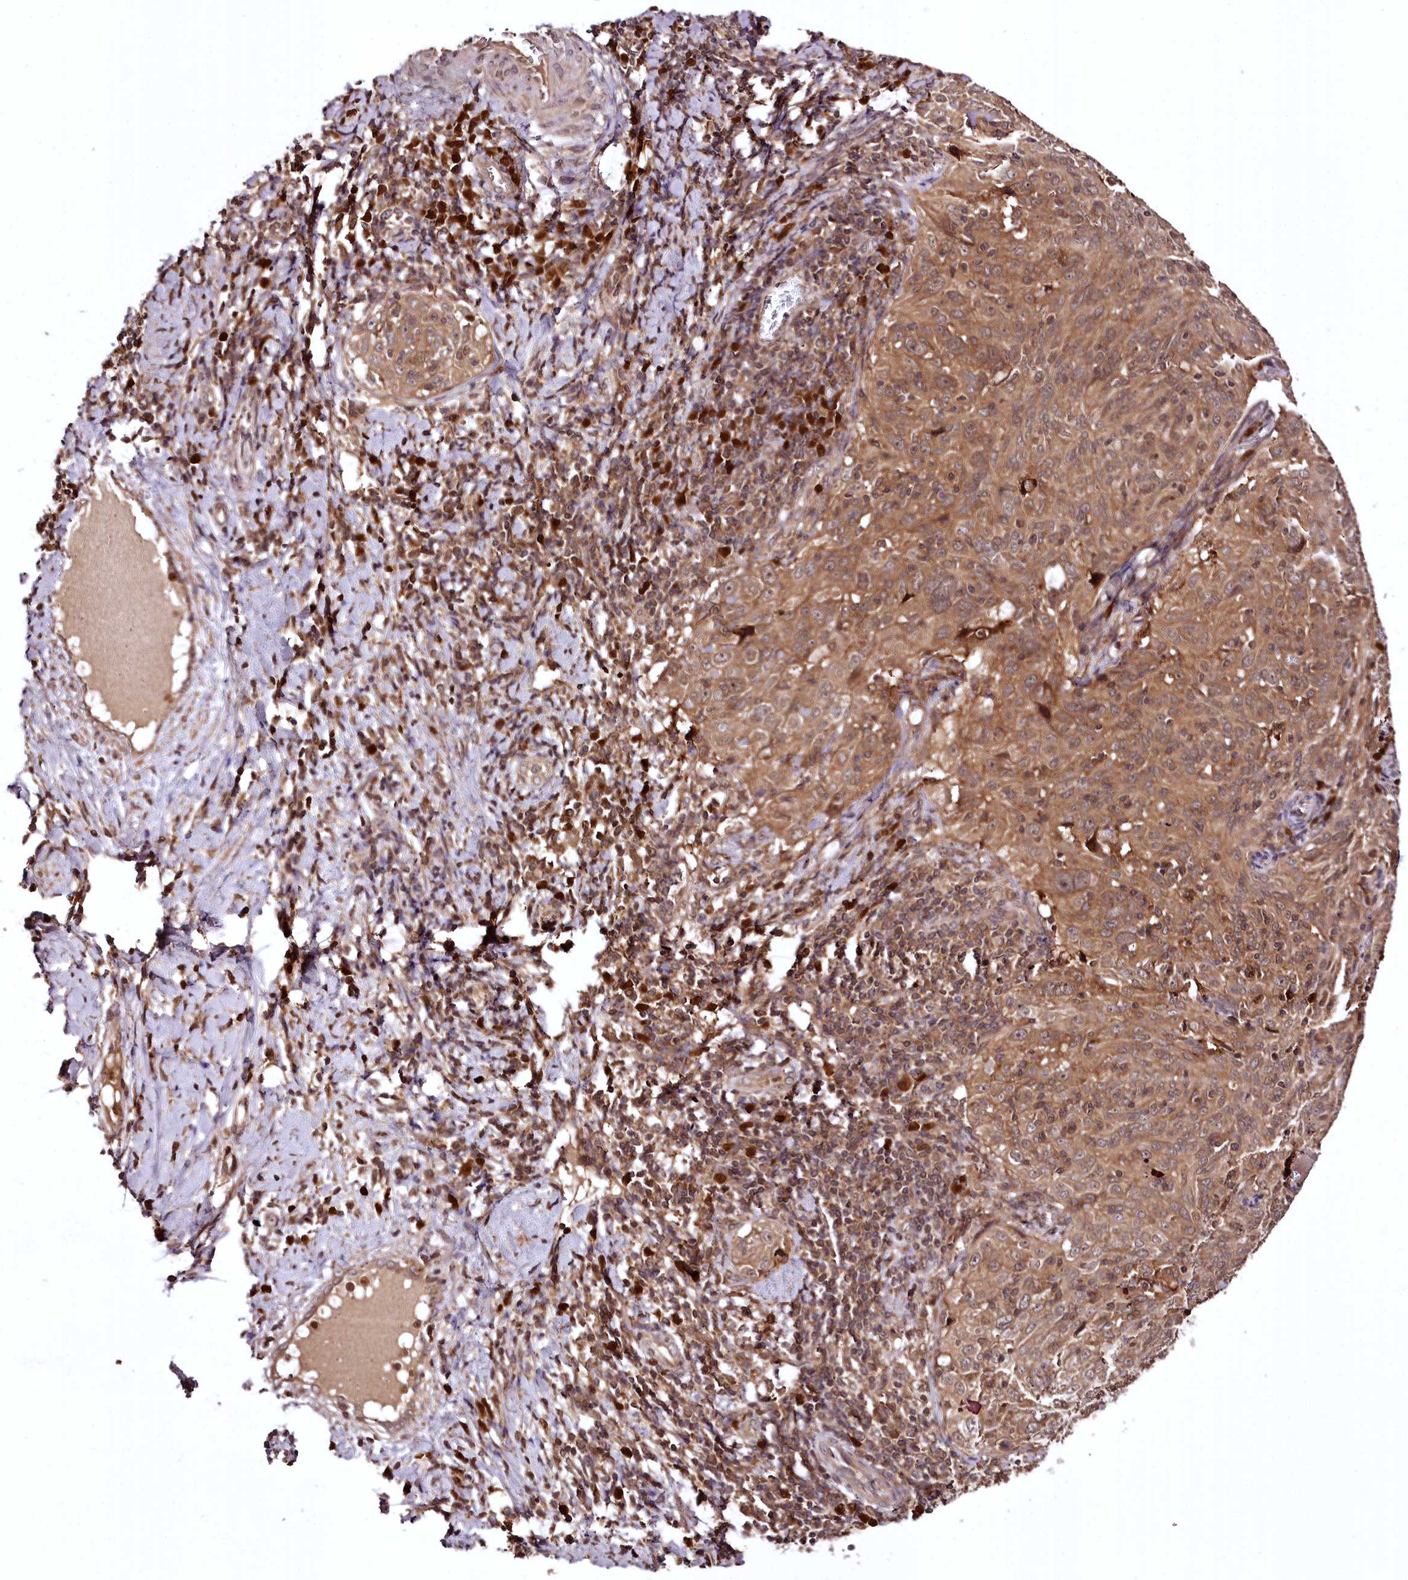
{"staining": {"intensity": "moderate", "quantity": ">75%", "location": "cytoplasmic/membranous"}, "tissue": "cervical cancer", "cell_type": "Tumor cells", "image_type": "cancer", "snomed": [{"axis": "morphology", "description": "Squamous cell carcinoma, NOS"}, {"axis": "topography", "description": "Cervix"}], "caption": "Protein staining exhibits moderate cytoplasmic/membranous staining in approximately >75% of tumor cells in cervical cancer (squamous cell carcinoma). (brown staining indicates protein expression, while blue staining denotes nuclei).", "gene": "TTC12", "patient": {"sex": "female", "age": 31}}